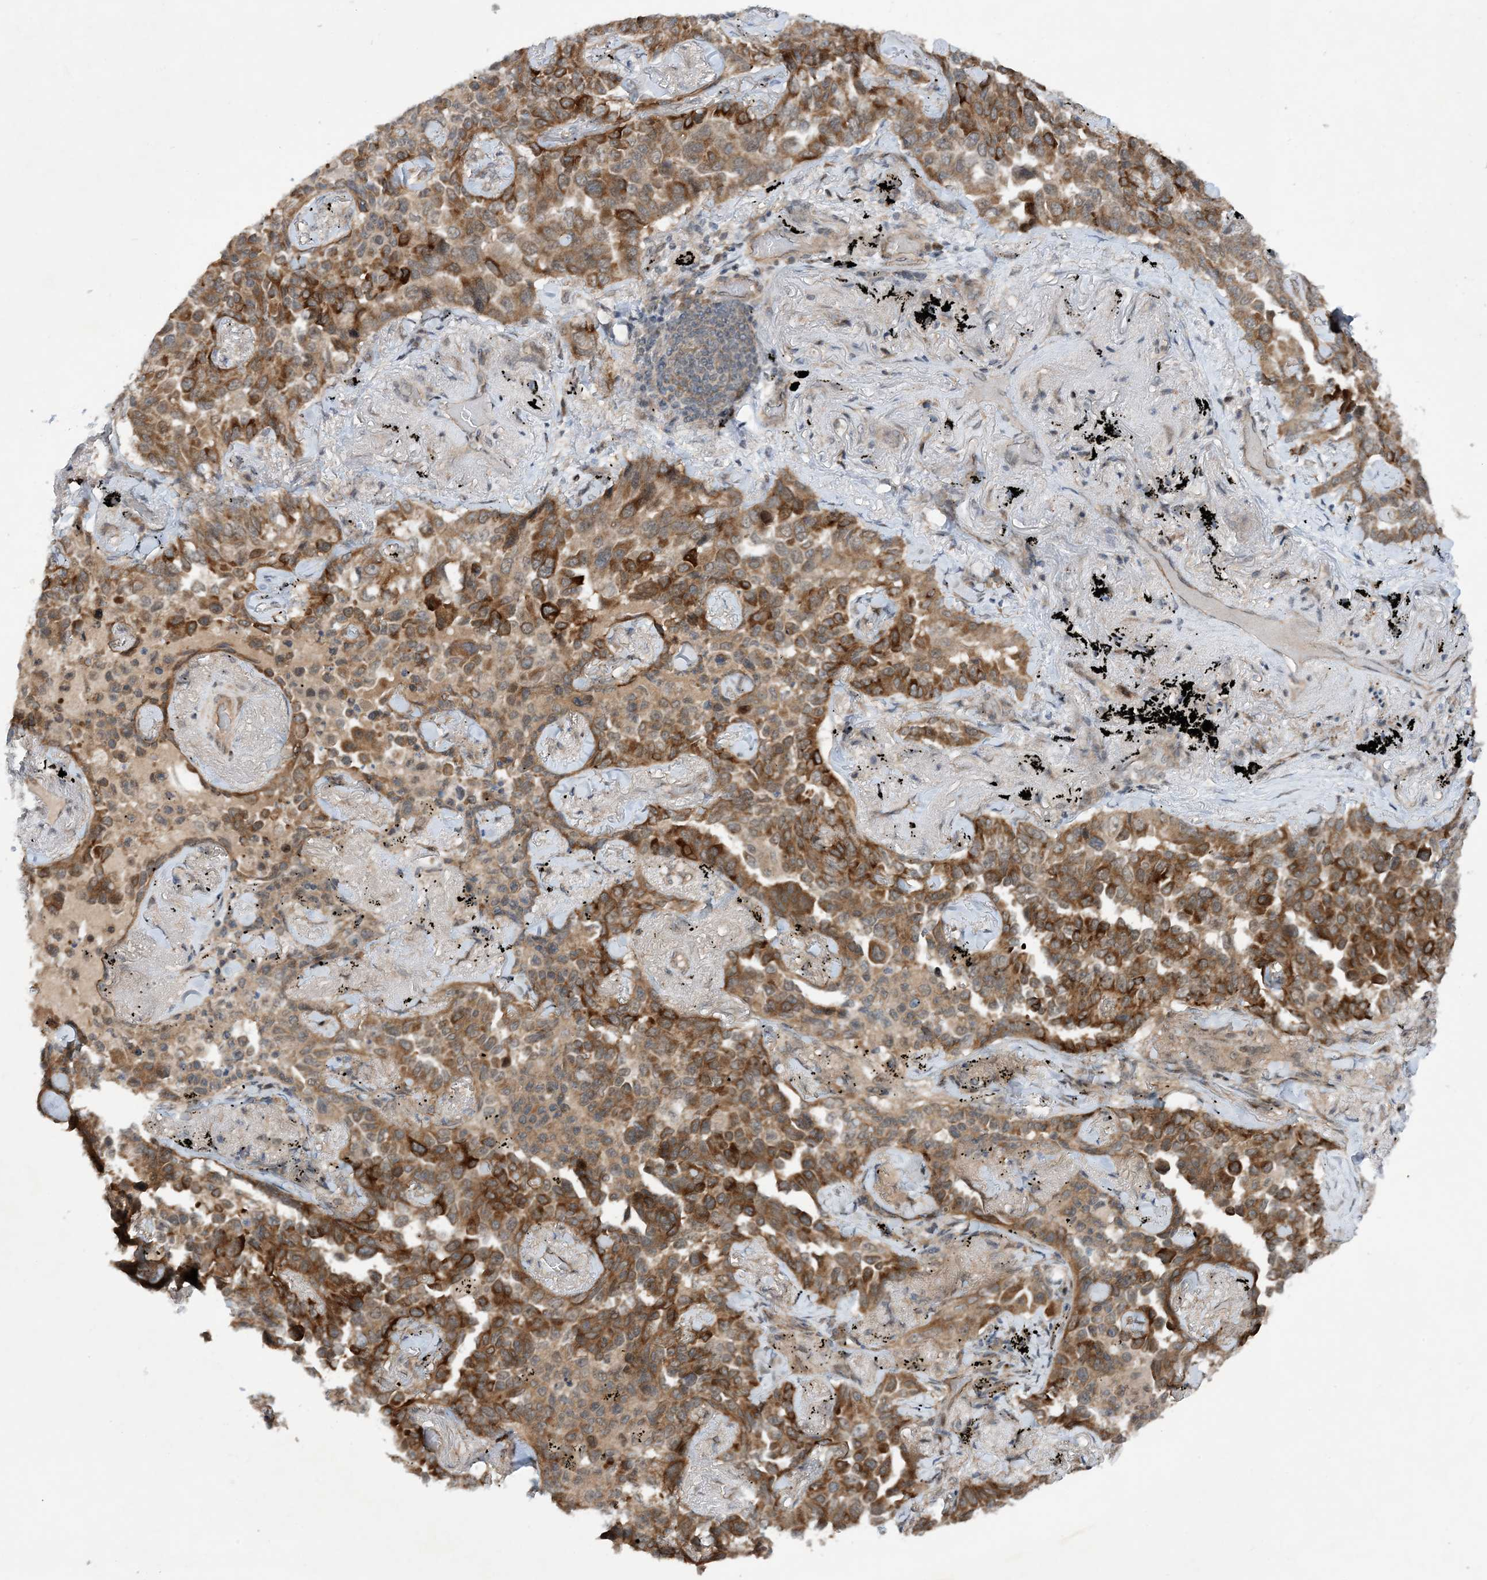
{"staining": {"intensity": "moderate", "quantity": ">75%", "location": "cytoplasmic/membranous"}, "tissue": "lung cancer", "cell_type": "Tumor cells", "image_type": "cancer", "snomed": [{"axis": "morphology", "description": "Adenocarcinoma, NOS"}, {"axis": "topography", "description": "Lung"}], "caption": "An image of human adenocarcinoma (lung) stained for a protein shows moderate cytoplasmic/membranous brown staining in tumor cells.", "gene": "HEMK1", "patient": {"sex": "female", "age": 67}}